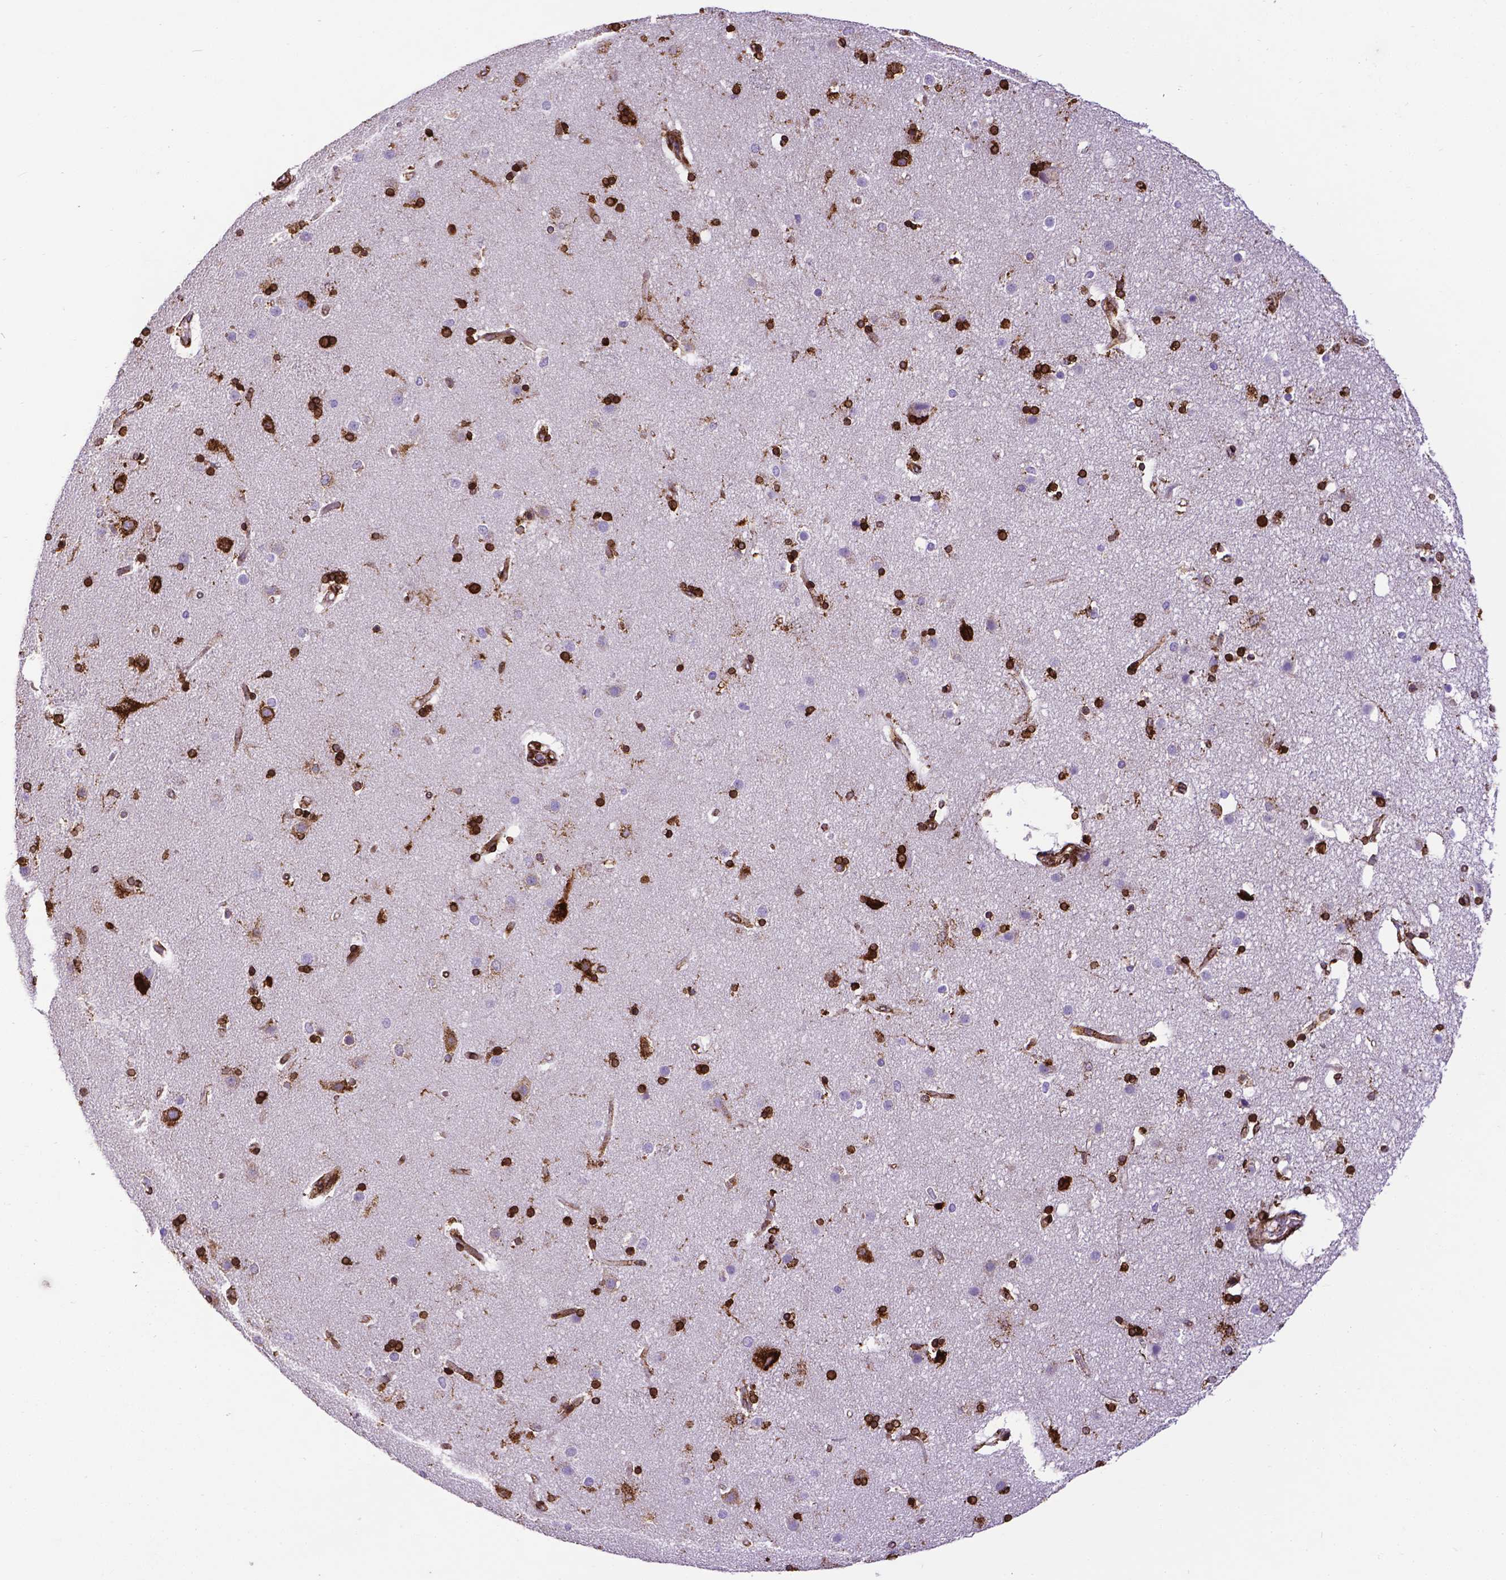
{"staining": {"intensity": "strong", "quantity": "25%-75%", "location": "cytoplasmic/membranous"}, "tissue": "caudate", "cell_type": "Glial cells", "image_type": "normal", "snomed": [{"axis": "morphology", "description": "Normal tissue, NOS"}, {"axis": "topography", "description": "Lateral ventricle wall"}], "caption": "Strong cytoplasmic/membranous positivity for a protein is appreciated in about 25%-75% of glial cells of normal caudate using immunohistochemistry (IHC).", "gene": "MTDH", "patient": {"sex": "female", "age": 71}}